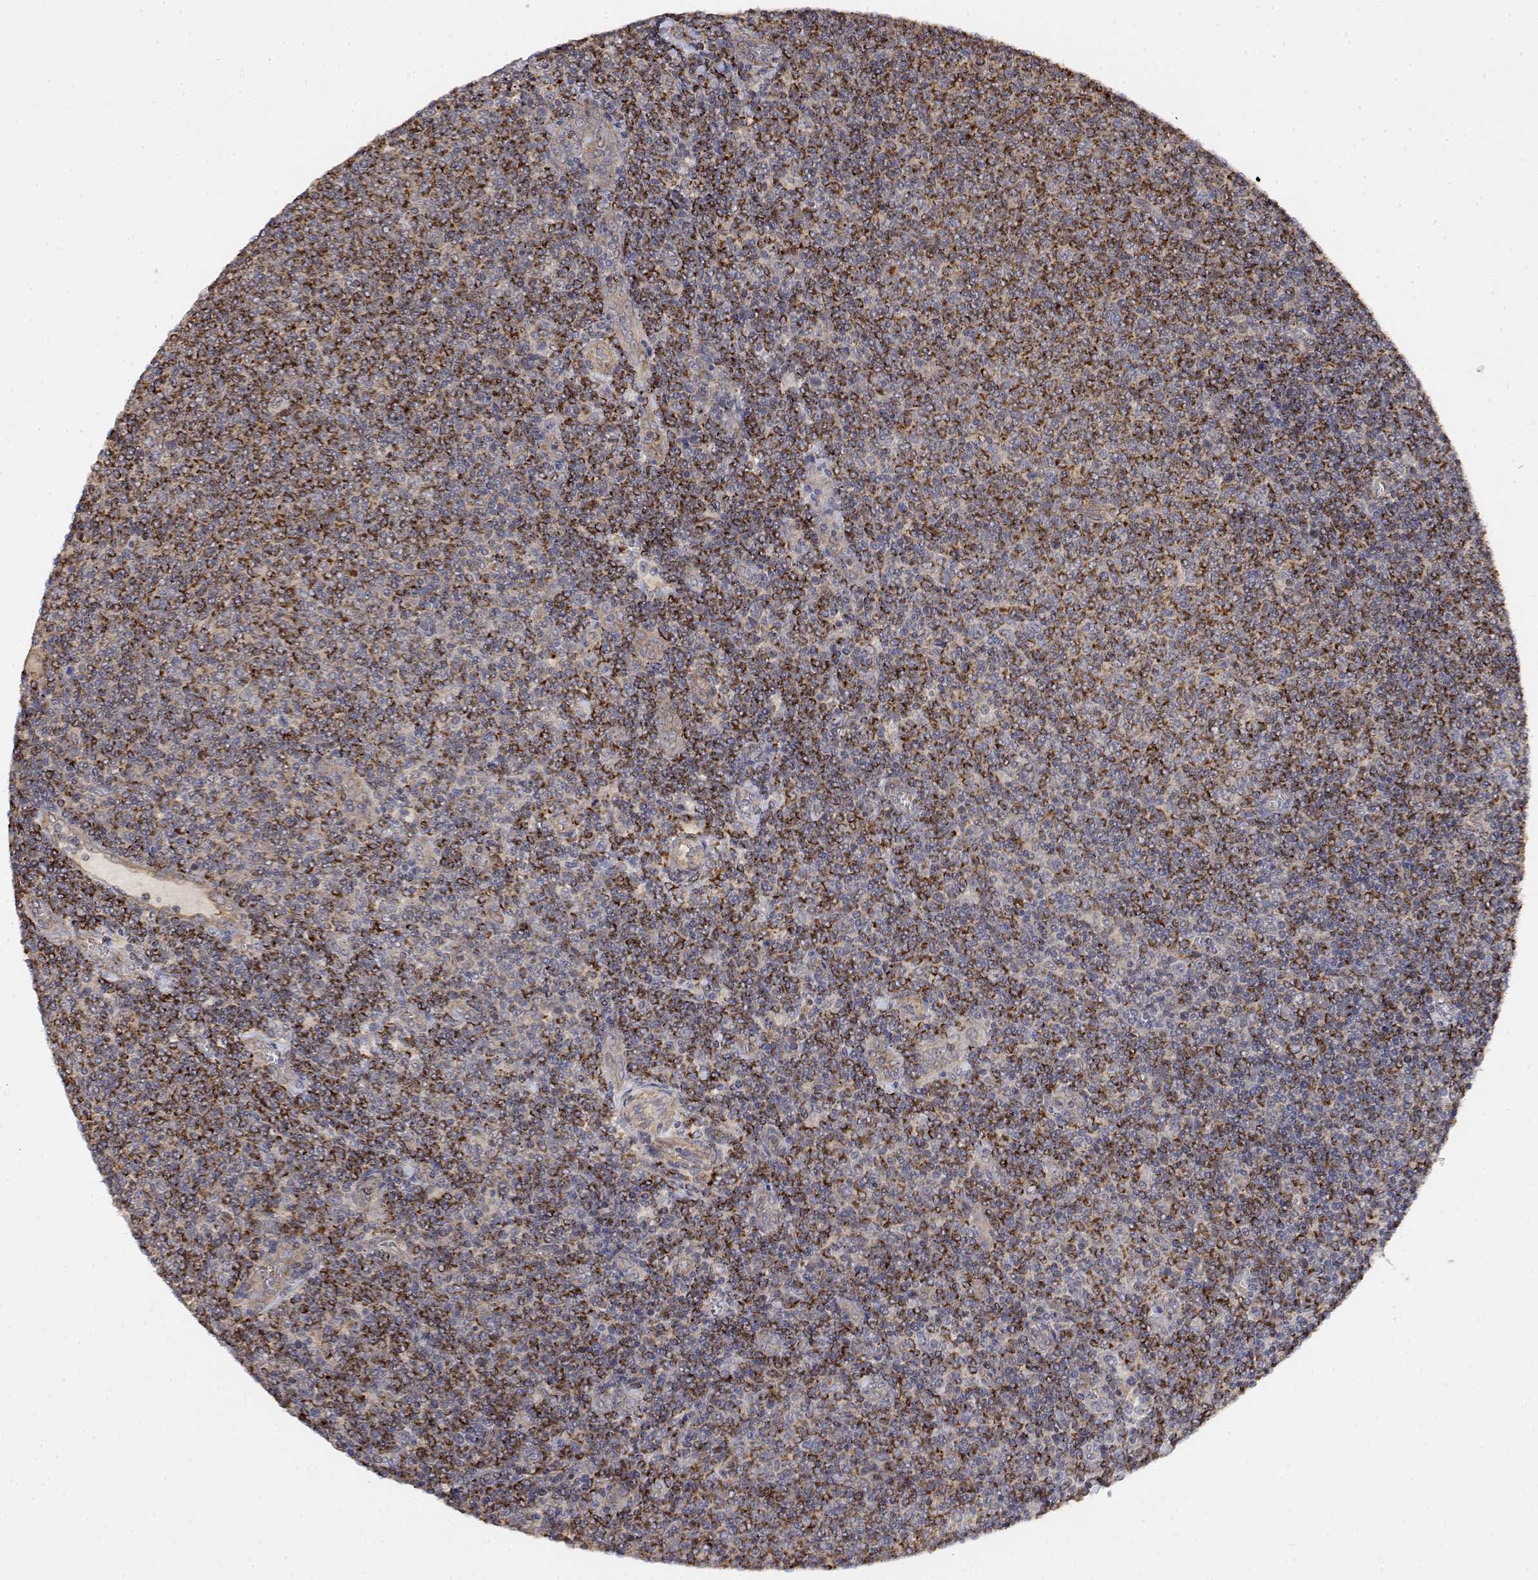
{"staining": {"intensity": "strong", "quantity": "25%-75%", "location": "cytoplasmic/membranous"}, "tissue": "lymphoma", "cell_type": "Tumor cells", "image_type": "cancer", "snomed": [{"axis": "morphology", "description": "Malignant lymphoma, non-Hodgkin's type, Low grade"}, {"axis": "topography", "description": "Lymph node"}], "caption": "The micrograph displays a brown stain indicating the presence of a protein in the cytoplasmic/membranous of tumor cells in malignant lymphoma, non-Hodgkin's type (low-grade).", "gene": "LONRF3", "patient": {"sex": "male", "age": 52}}